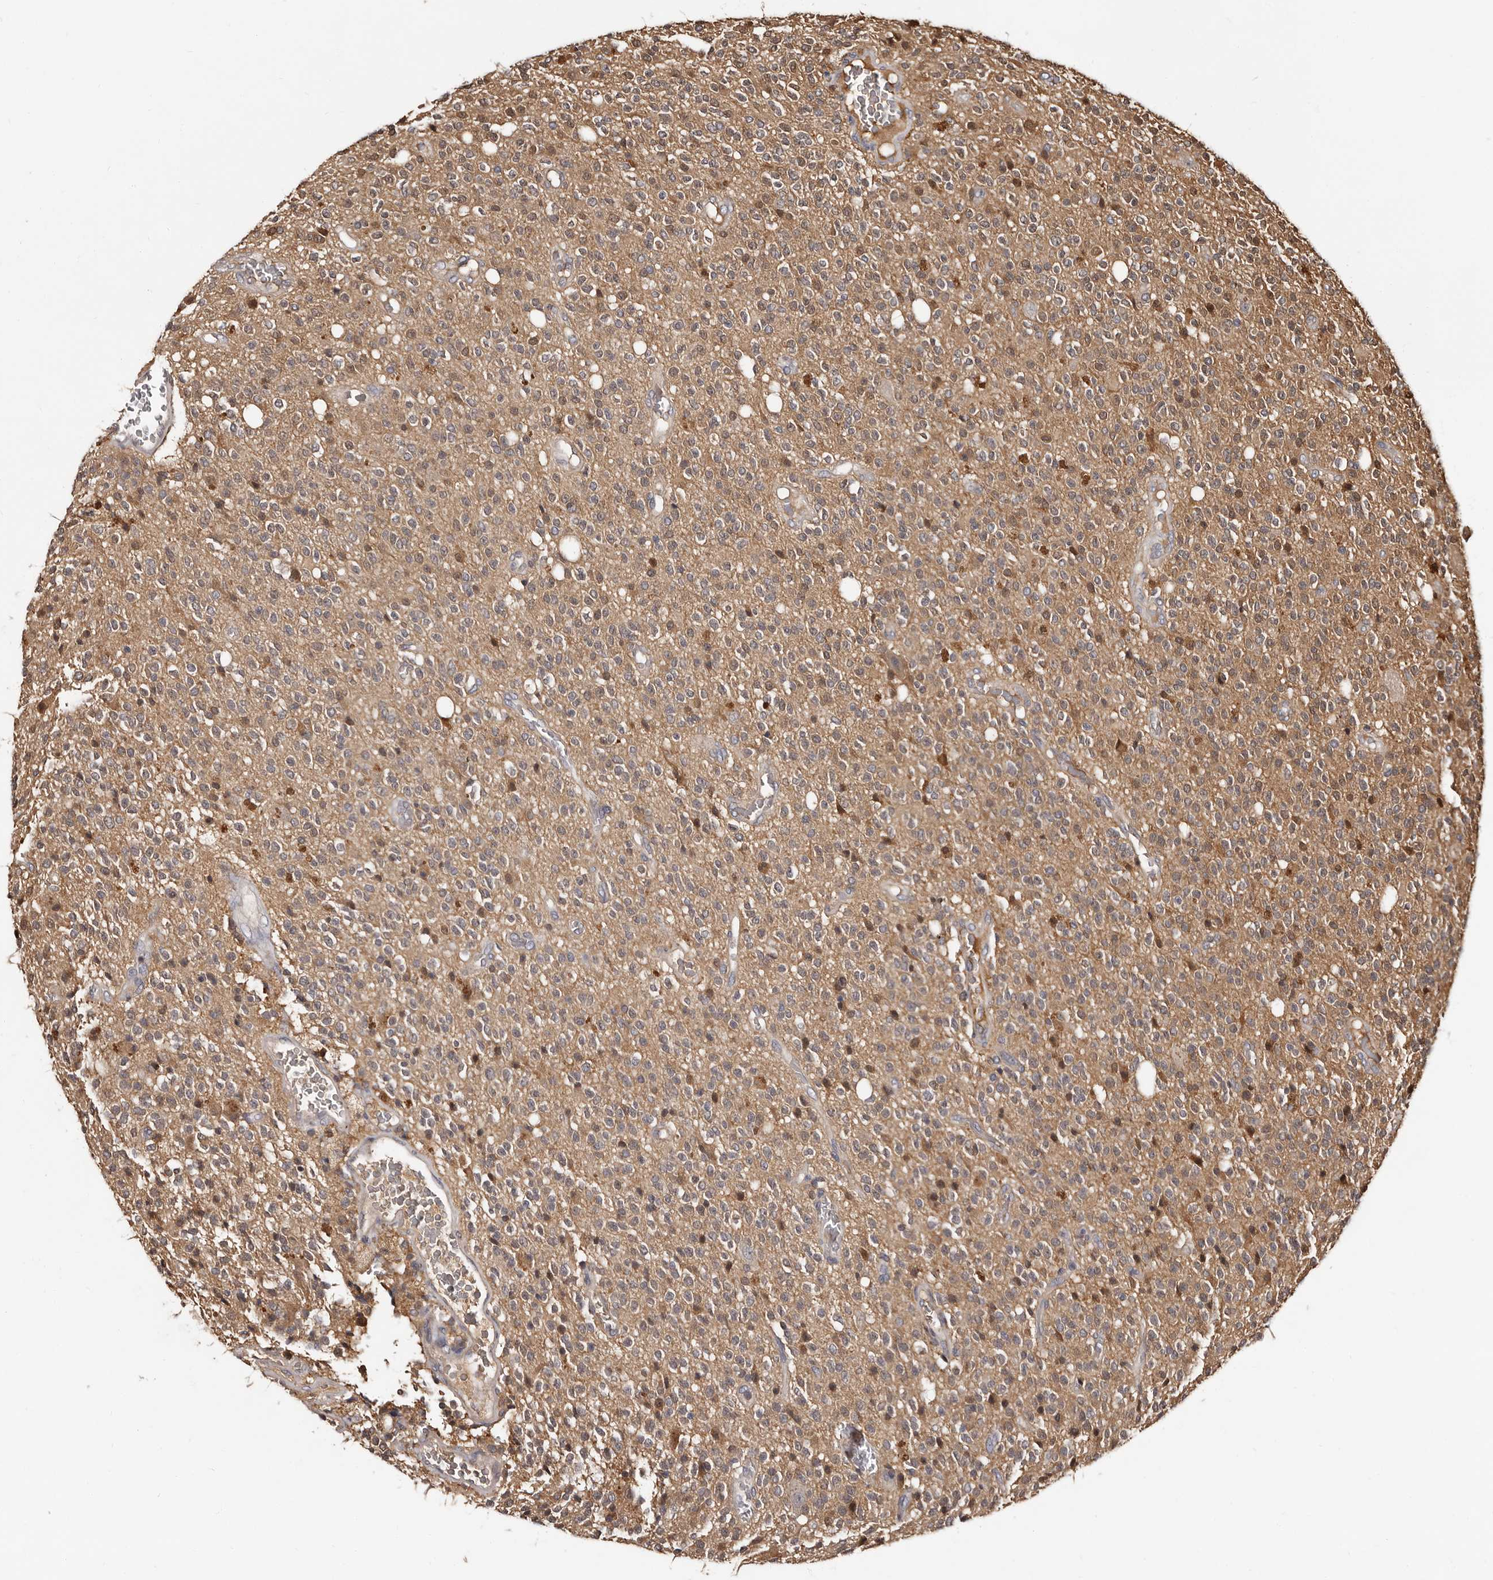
{"staining": {"intensity": "weak", "quantity": "25%-75%", "location": "cytoplasmic/membranous,nuclear"}, "tissue": "glioma", "cell_type": "Tumor cells", "image_type": "cancer", "snomed": [{"axis": "morphology", "description": "Glioma, malignant, High grade"}, {"axis": "topography", "description": "Brain"}], "caption": "Protein expression analysis of human malignant glioma (high-grade) reveals weak cytoplasmic/membranous and nuclear positivity in about 25%-75% of tumor cells. (brown staining indicates protein expression, while blue staining denotes nuclei).", "gene": "DNPH1", "patient": {"sex": "male", "age": 34}}